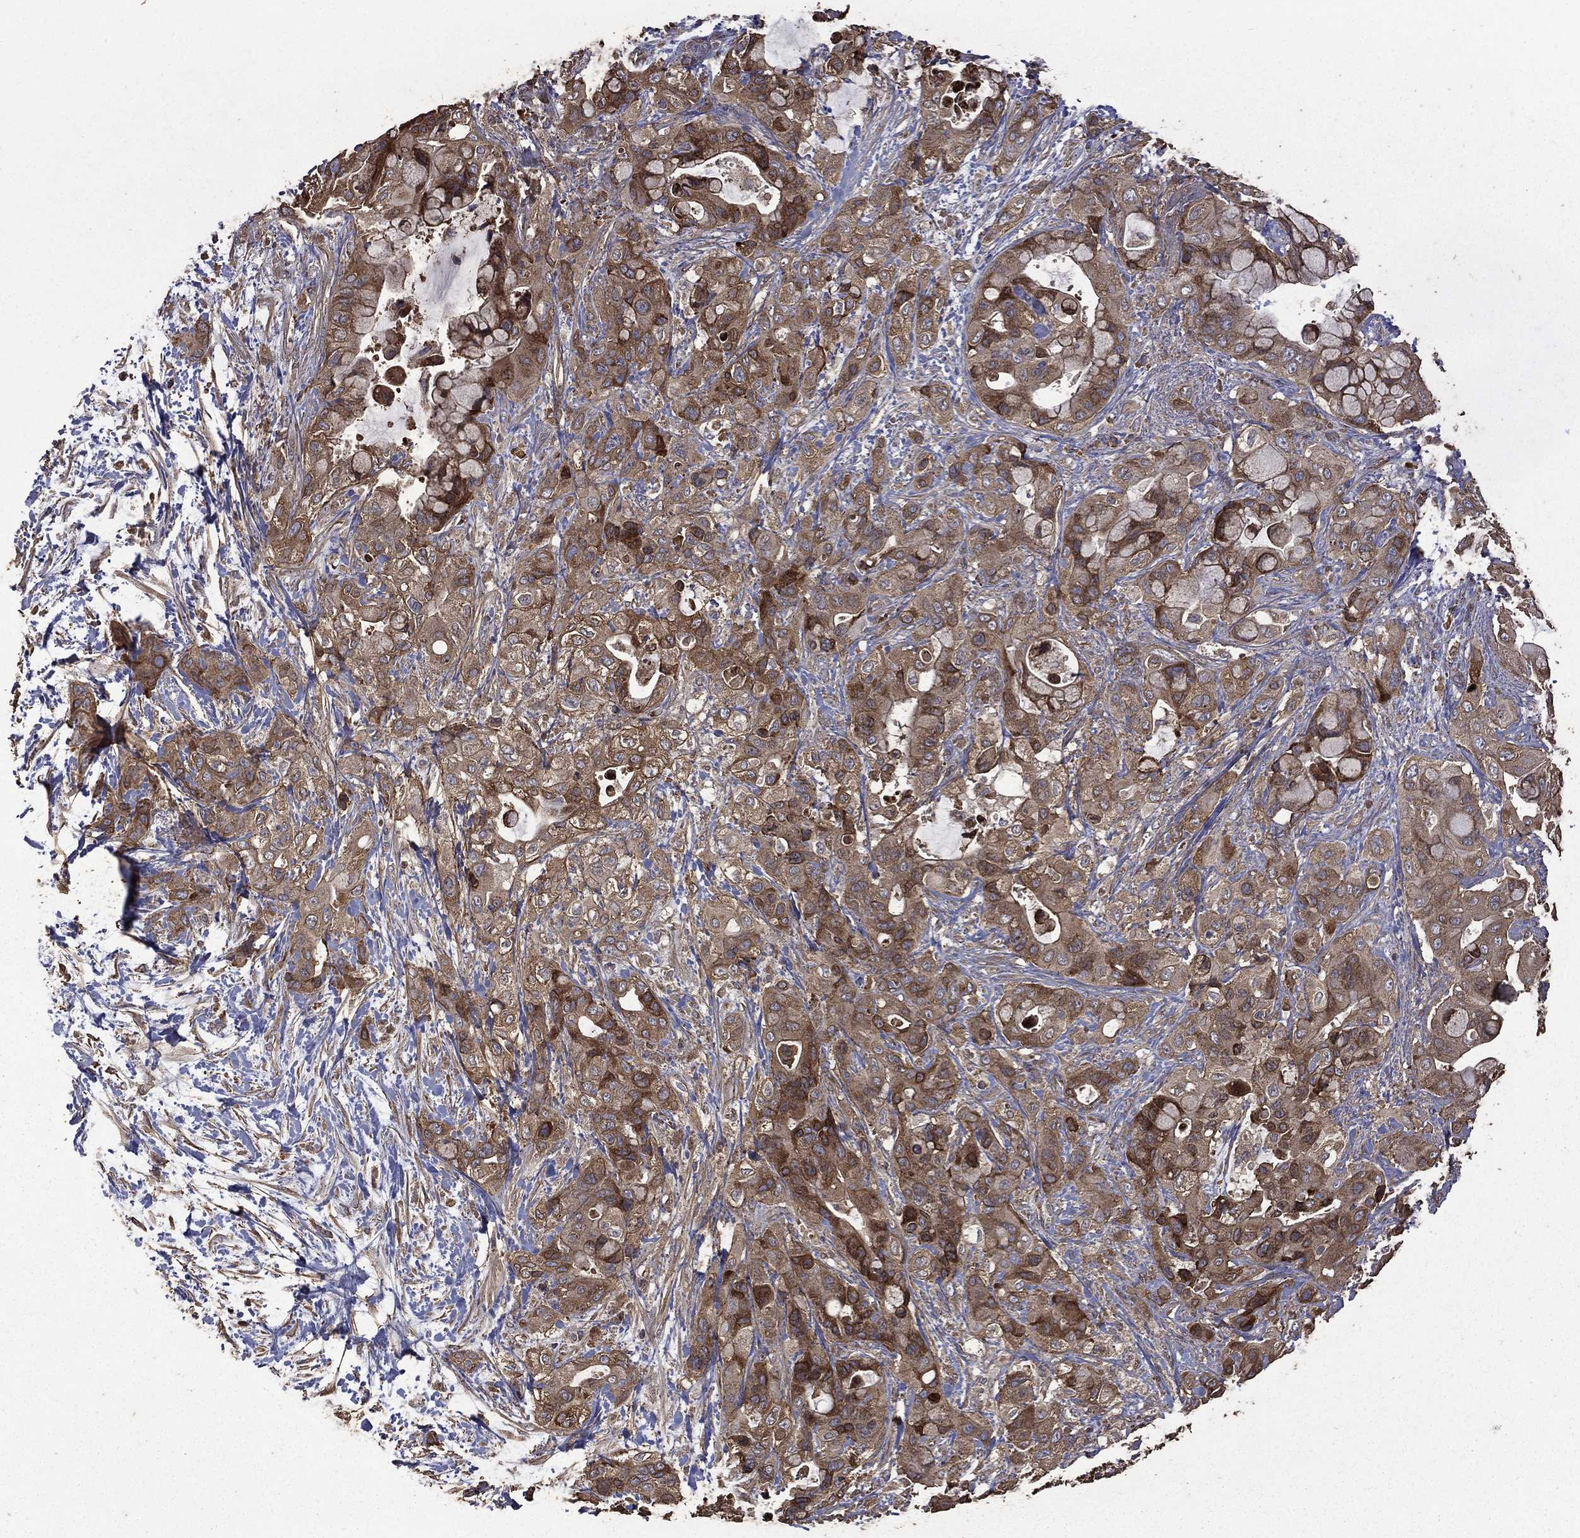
{"staining": {"intensity": "moderate", "quantity": ">75%", "location": "cytoplasmic/membranous"}, "tissue": "pancreatic cancer", "cell_type": "Tumor cells", "image_type": "cancer", "snomed": [{"axis": "morphology", "description": "Adenocarcinoma, NOS"}, {"axis": "topography", "description": "Pancreas"}], "caption": "A high-resolution image shows IHC staining of adenocarcinoma (pancreatic), which reveals moderate cytoplasmic/membranous positivity in approximately >75% of tumor cells.", "gene": "METTL27", "patient": {"sex": "male", "age": 71}}